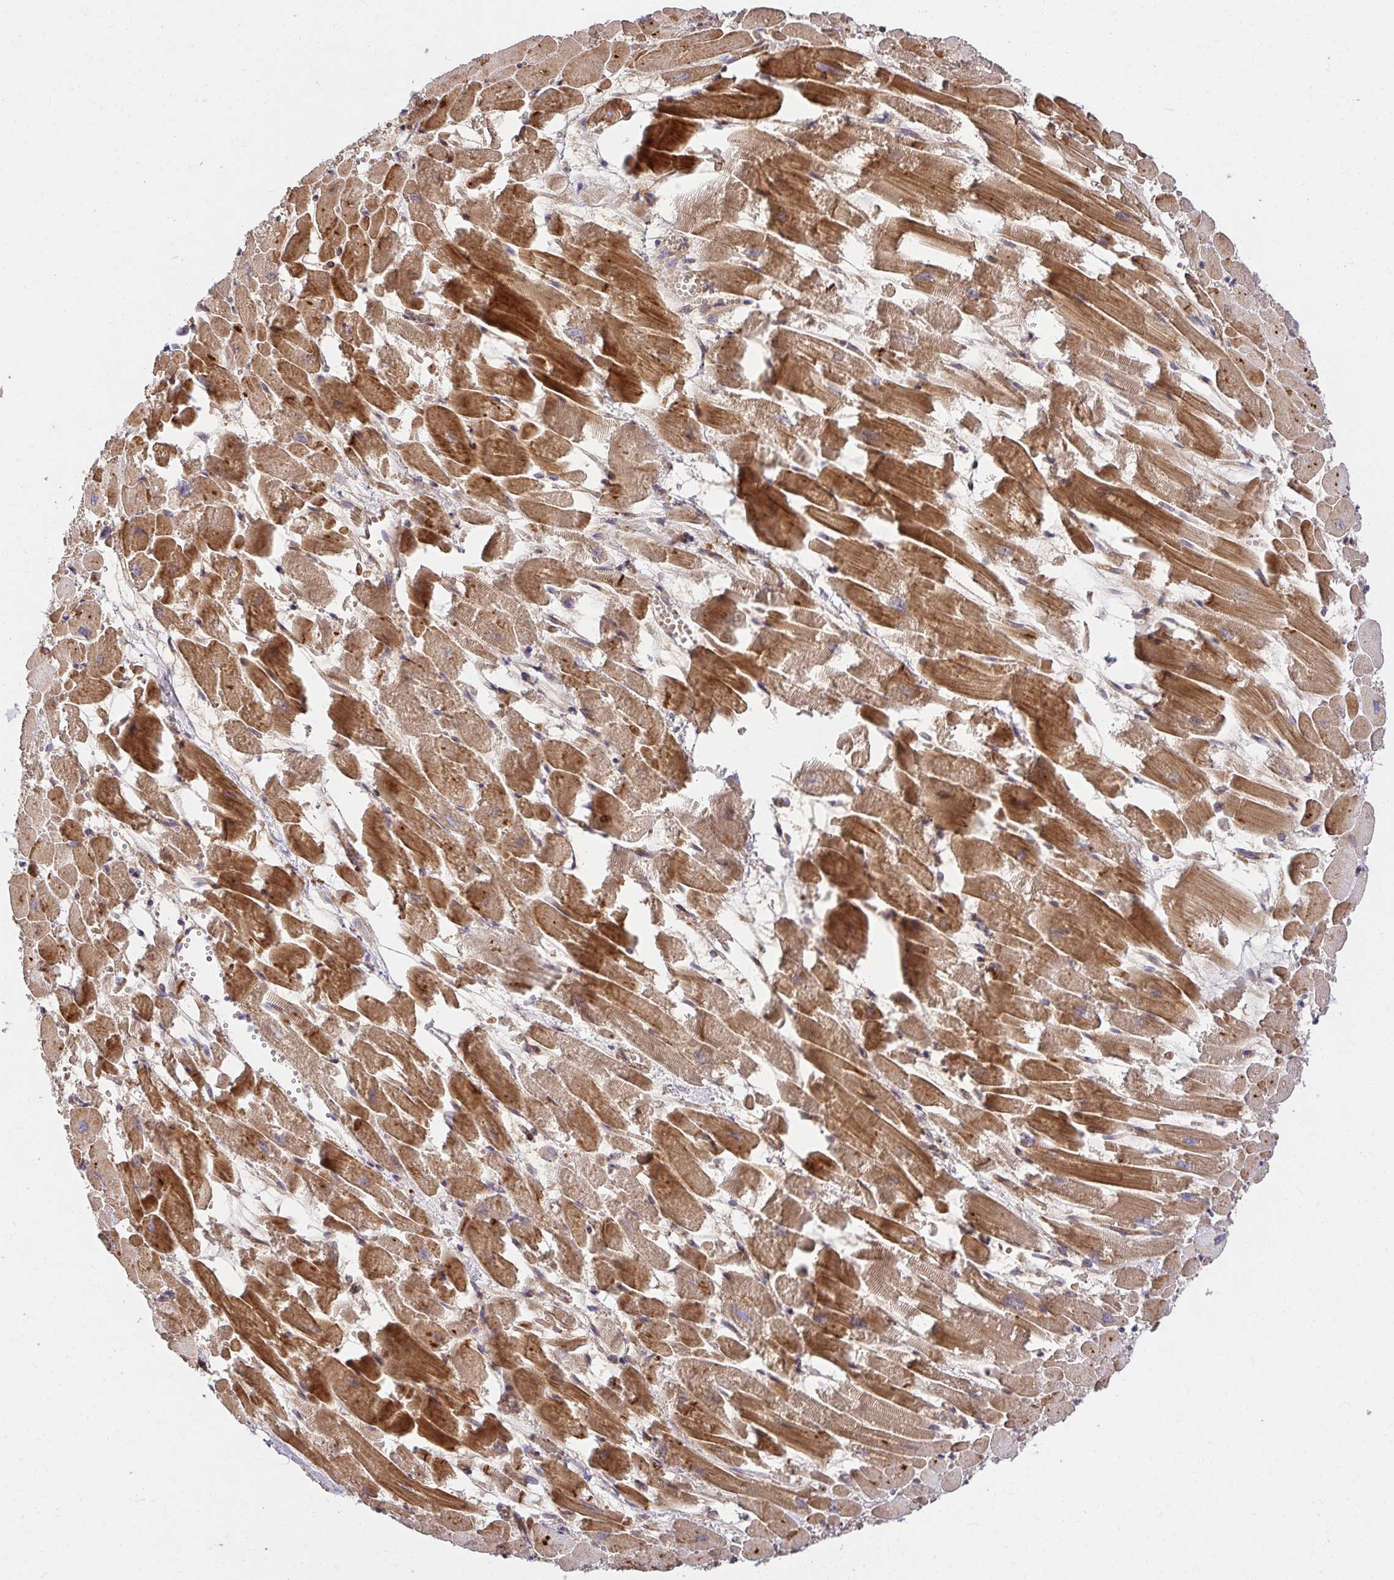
{"staining": {"intensity": "moderate", "quantity": ">75%", "location": "cytoplasmic/membranous"}, "tissue": "heart muscle", "cell_type": "Cardiomyocytes", "image_type": "normal", "snomed": [{"axis": "morphology", "description": "Normal tissue, NOS"}, {"axis": "topography", "description": "Heart"}], "caption": "This is an image of immunohistochemistry staining of normal heart muscle, which shows moderate positivity in the cytoplasmic/membranous of cardiomyocytes.", "gene": "PSMA4", "patient": {"sex": "female", "age": 52}}